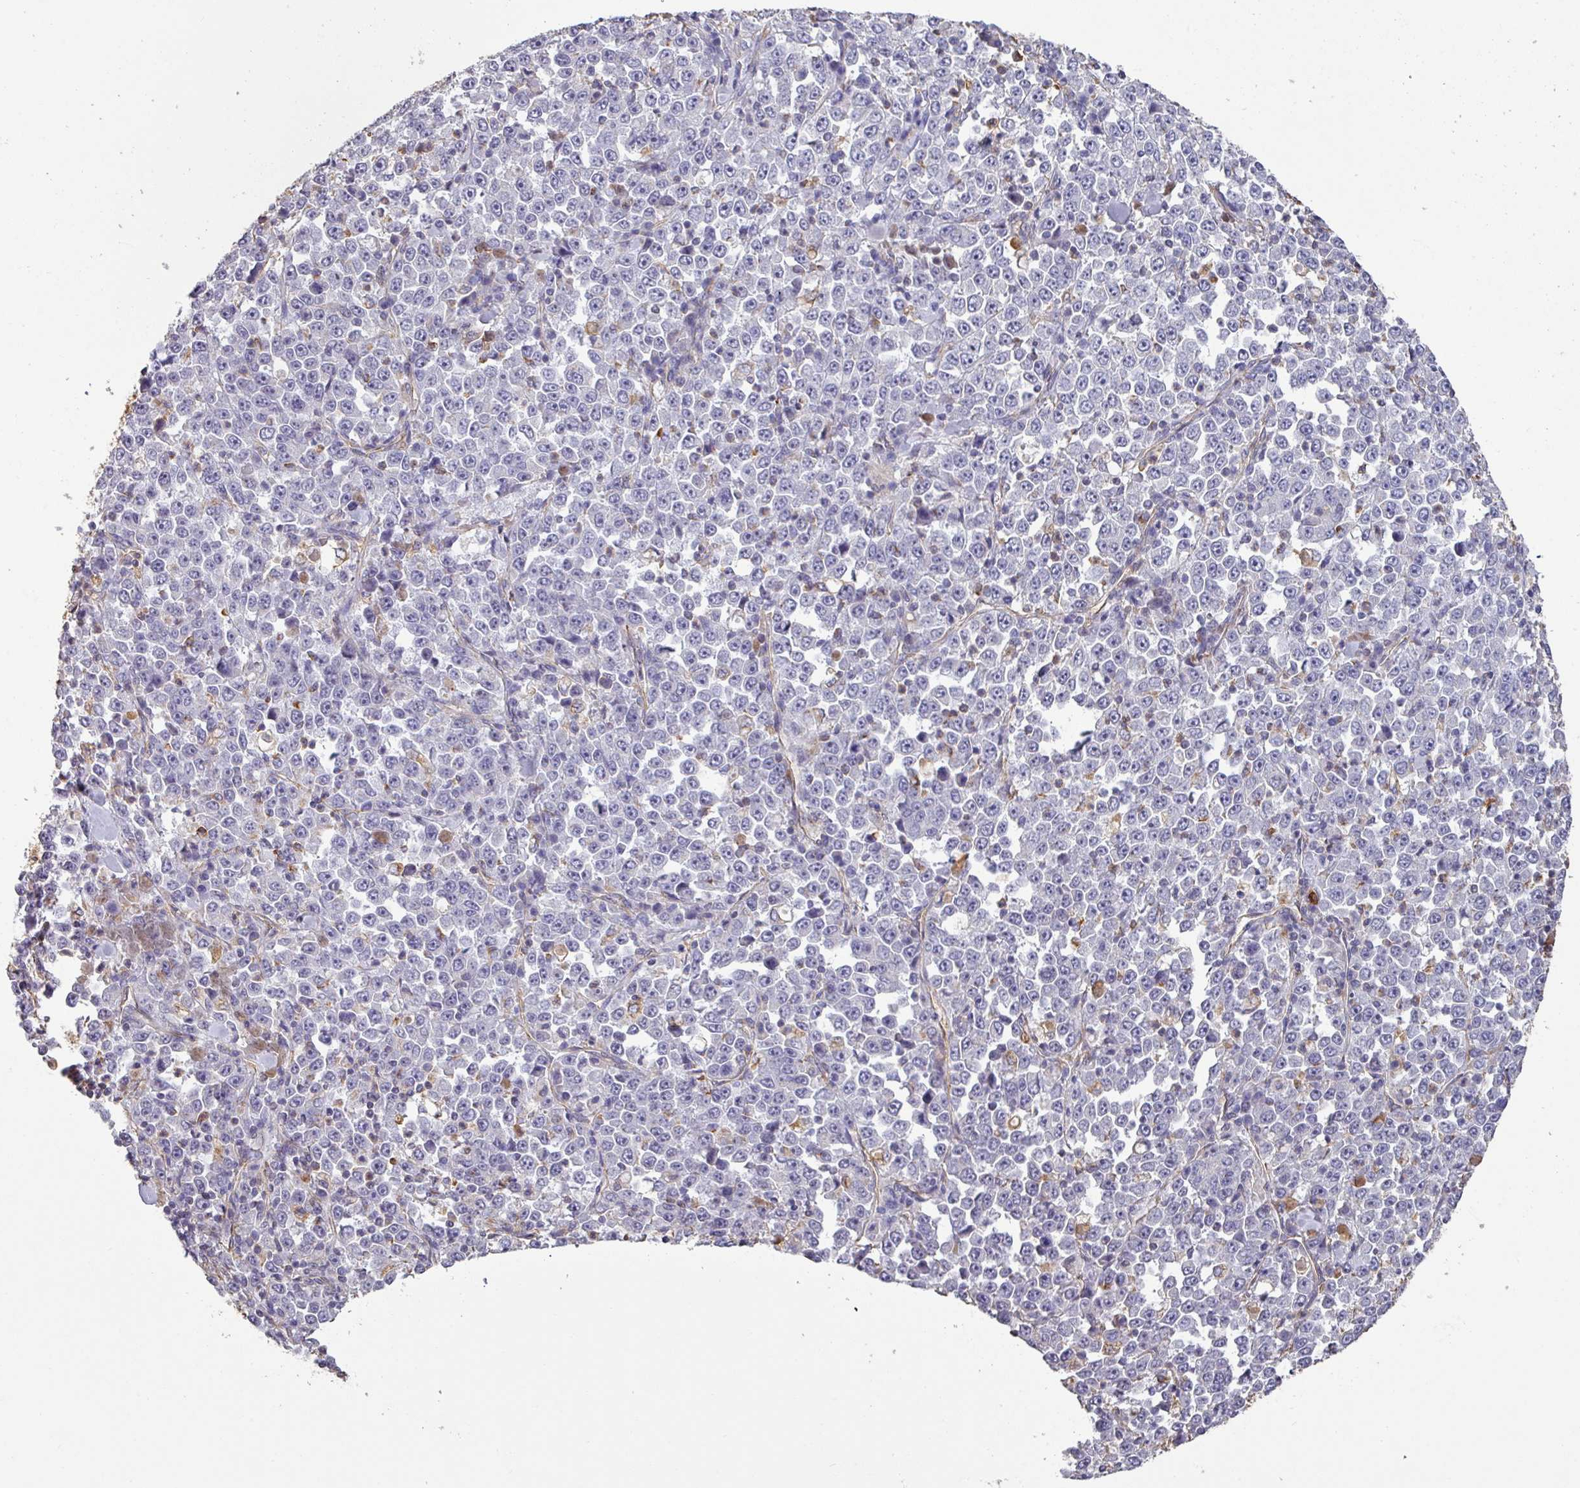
{"staining": {"intensity": "negative", "quantity": "none", "location": "none"}, "tissue": "stomach cancer", "cell_type": "Tumor cells", "image_type": "cancer", "snomed": [{"axis": "morphology", "description": "Normal tissue, NOS"}, {"axis": "morphology", "description": "Adenocarcinoma, NOS"}, {"axis": "topography", "description": "Stomach, upper"}, {"axis": "topography", "description": "Stomach"}], "caption": "DAB immunohistochemical staining of human stomach cancer (adenocarcinoma) shows no significant positivity in tumor cells.", "gene": "ZNF280C", "patient": {"sex": "male", "age": 59}}